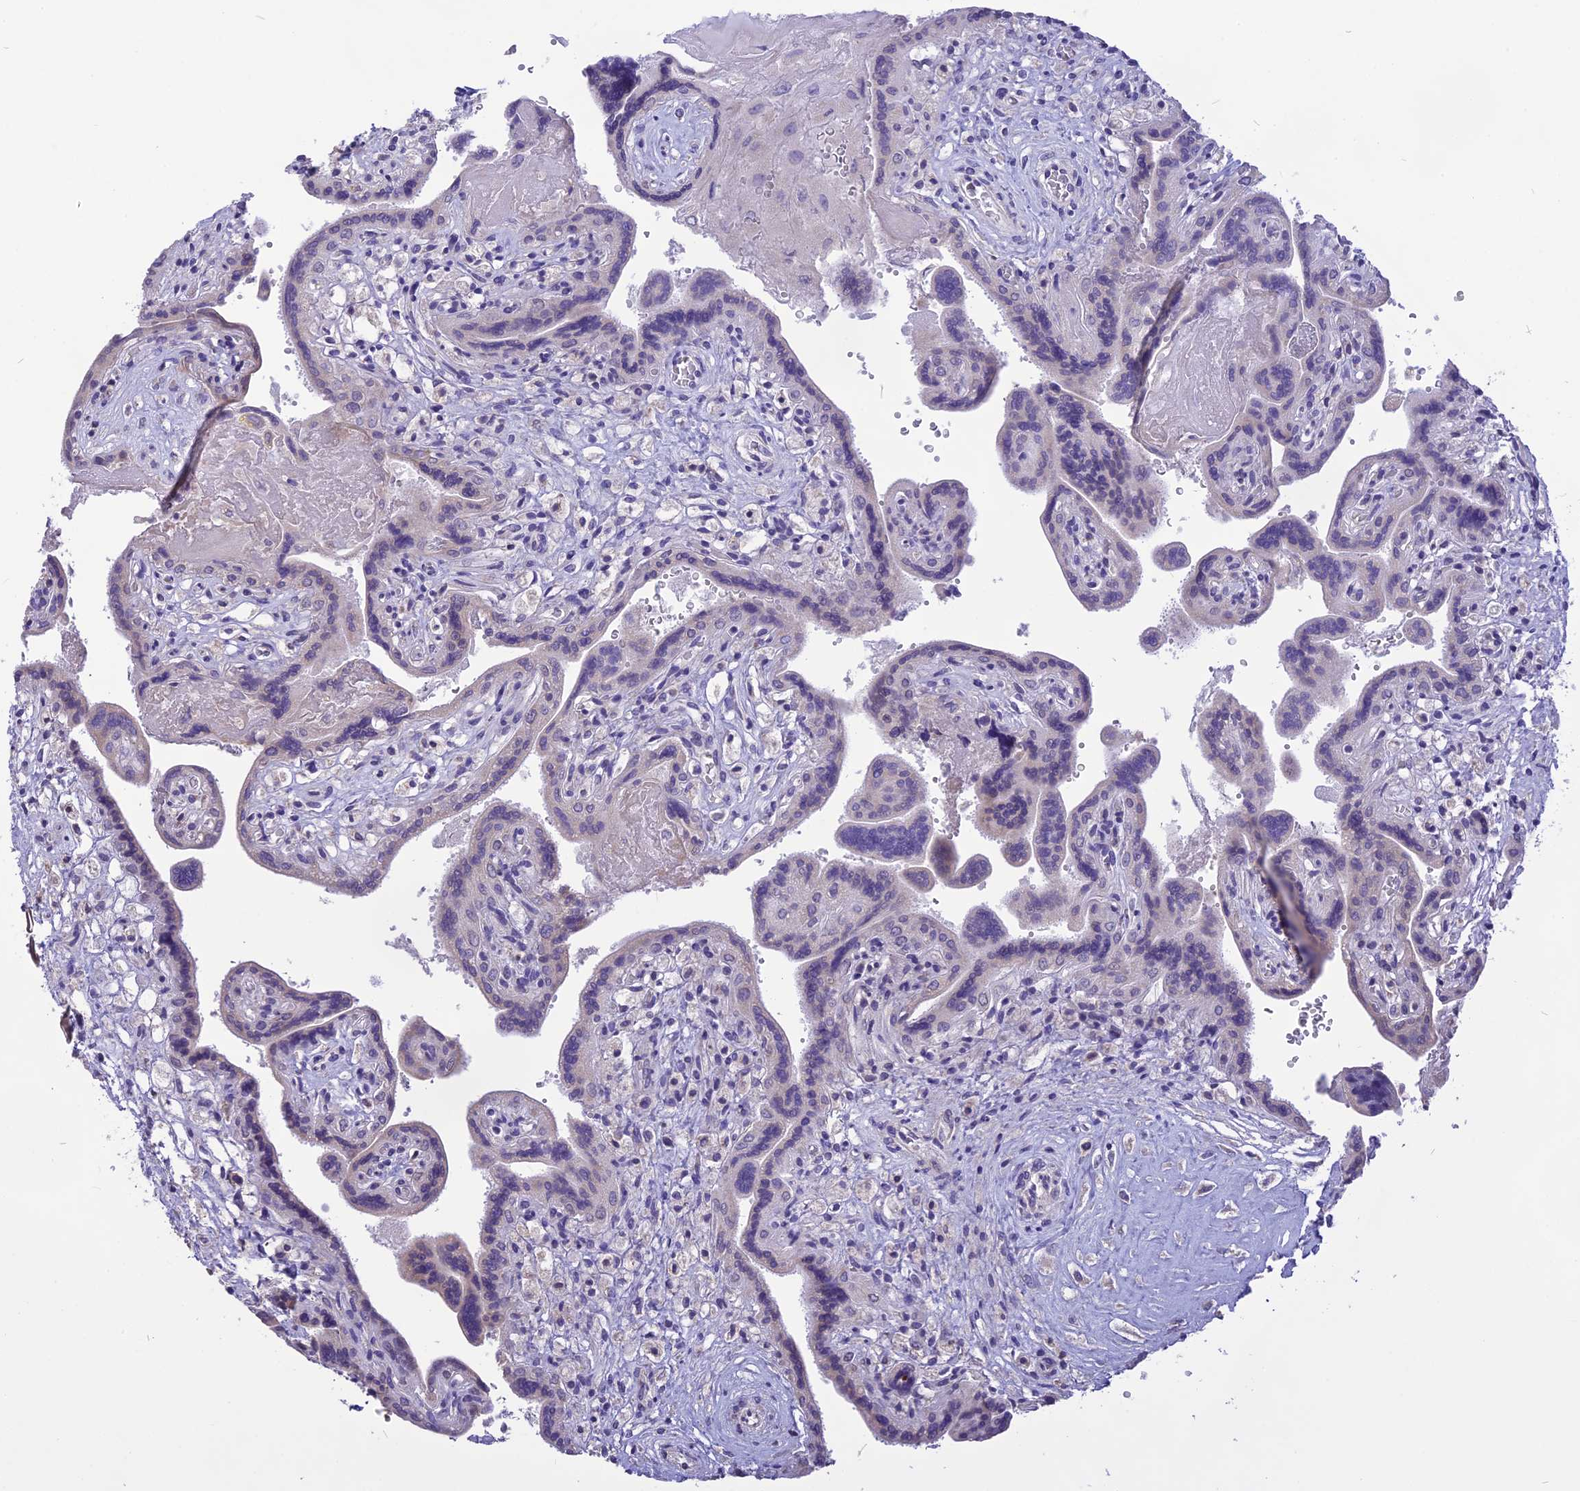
{"staining": {"intensity": "negative", "quantity": "none", "location": "none"}, "tissue": "placenta", "cell_type": "Decidual cells", "image_type": "normal", "snomed": [{"axis": "morphology", "description": "Normal tissue, NOS"}, {"axis": "topography", "description": "Placenta"}], "caption": "This micrograph is of benign placenta stained with immunohistochemistry to label a protein in brown with the nuclei are counter-stained blue. There is no expression in decidual cells.", "gene": "CMSS1", "patient": {"sex": "female", "age": 37}}